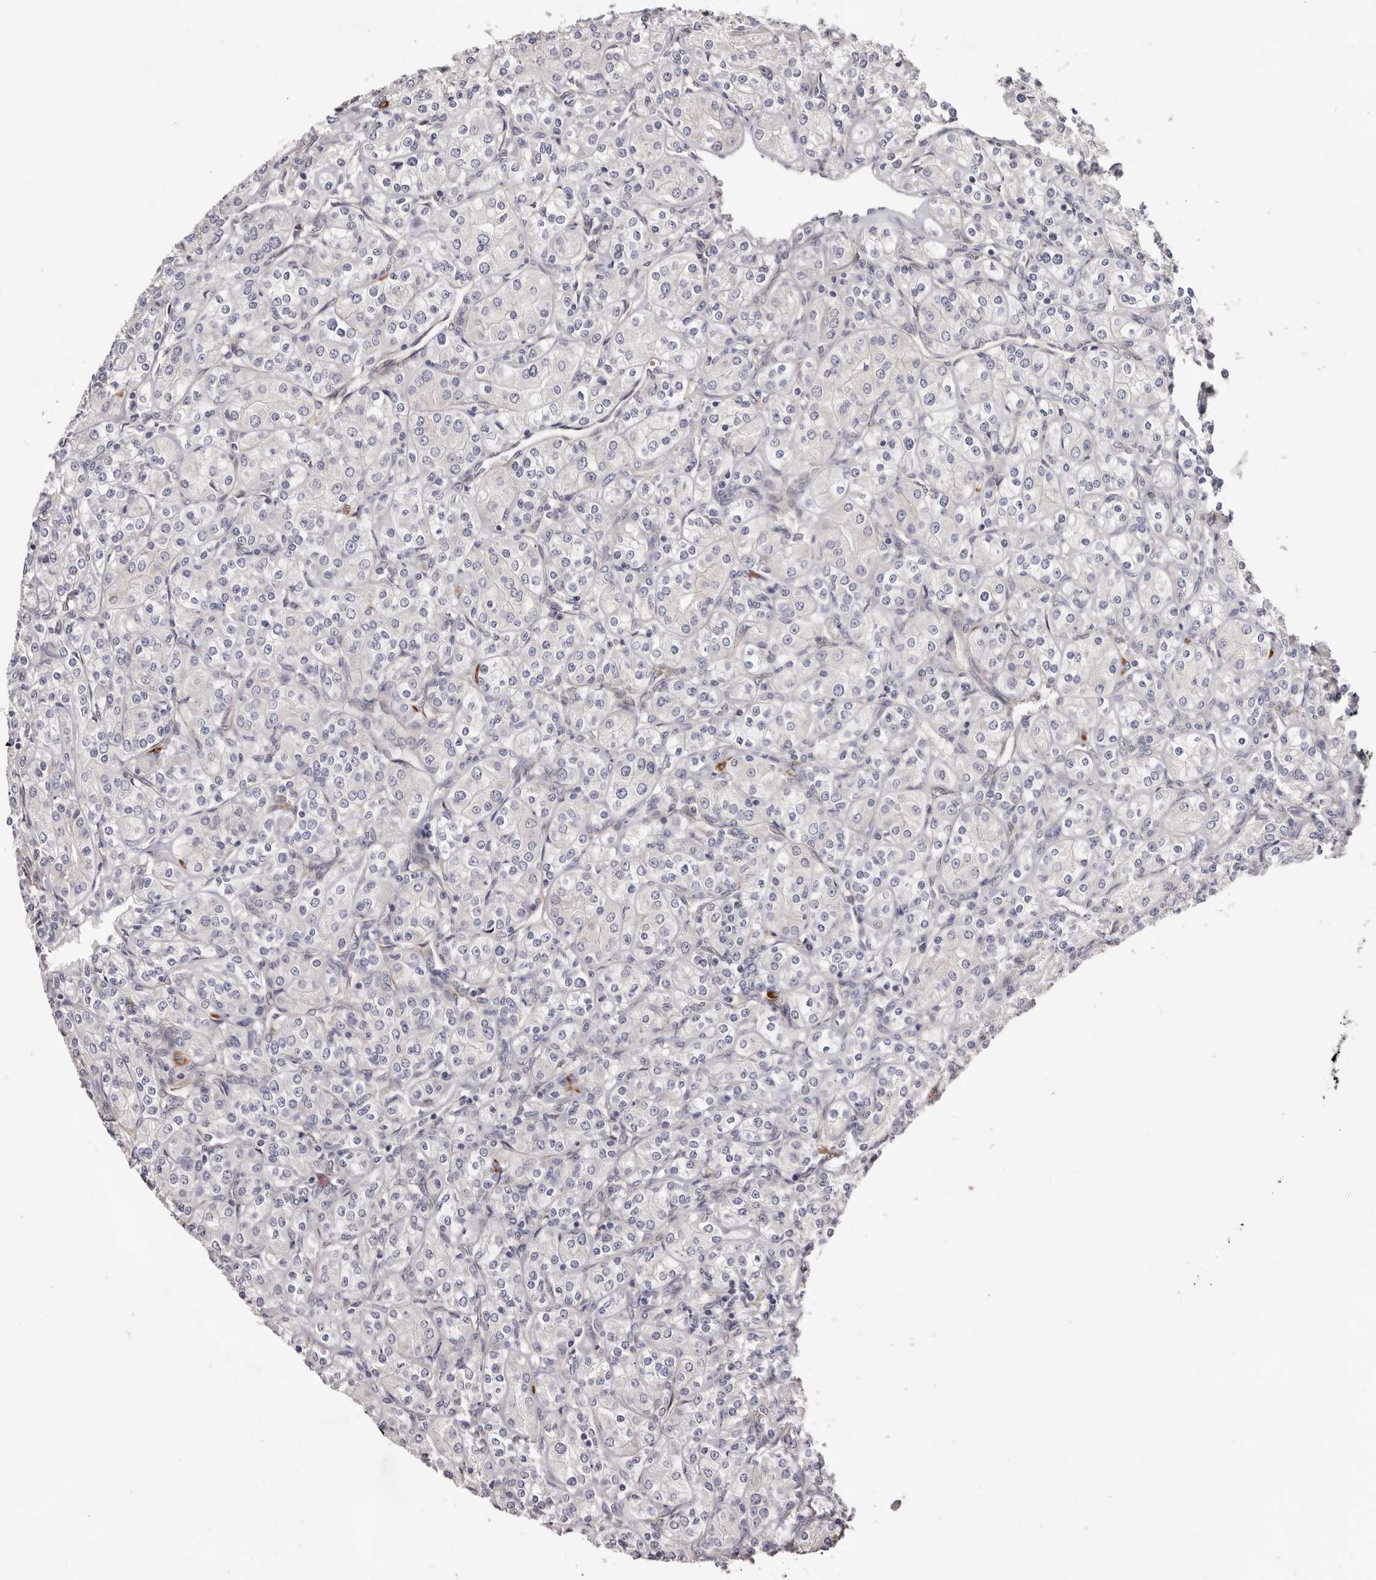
{"staining": {"intensity": "negative", "quantity": "none", "location": "none"}, "tissue": "renal cancer", "cell_type": "Tumor cells", "image_type": "cancer", "snomed": [{"axis": "morphology", "description": "Adenocarcinoma, NOS"}, {"axis": "topography", "description": "Kidney"}], "caption": "Immunohistochemistry photomicrograph of renal adenocarcinoma stained for a protein (brown), which shows no staining in tumor cells.", "gene": "USH1C", "patient": {"sex": "male", "age": 77}}